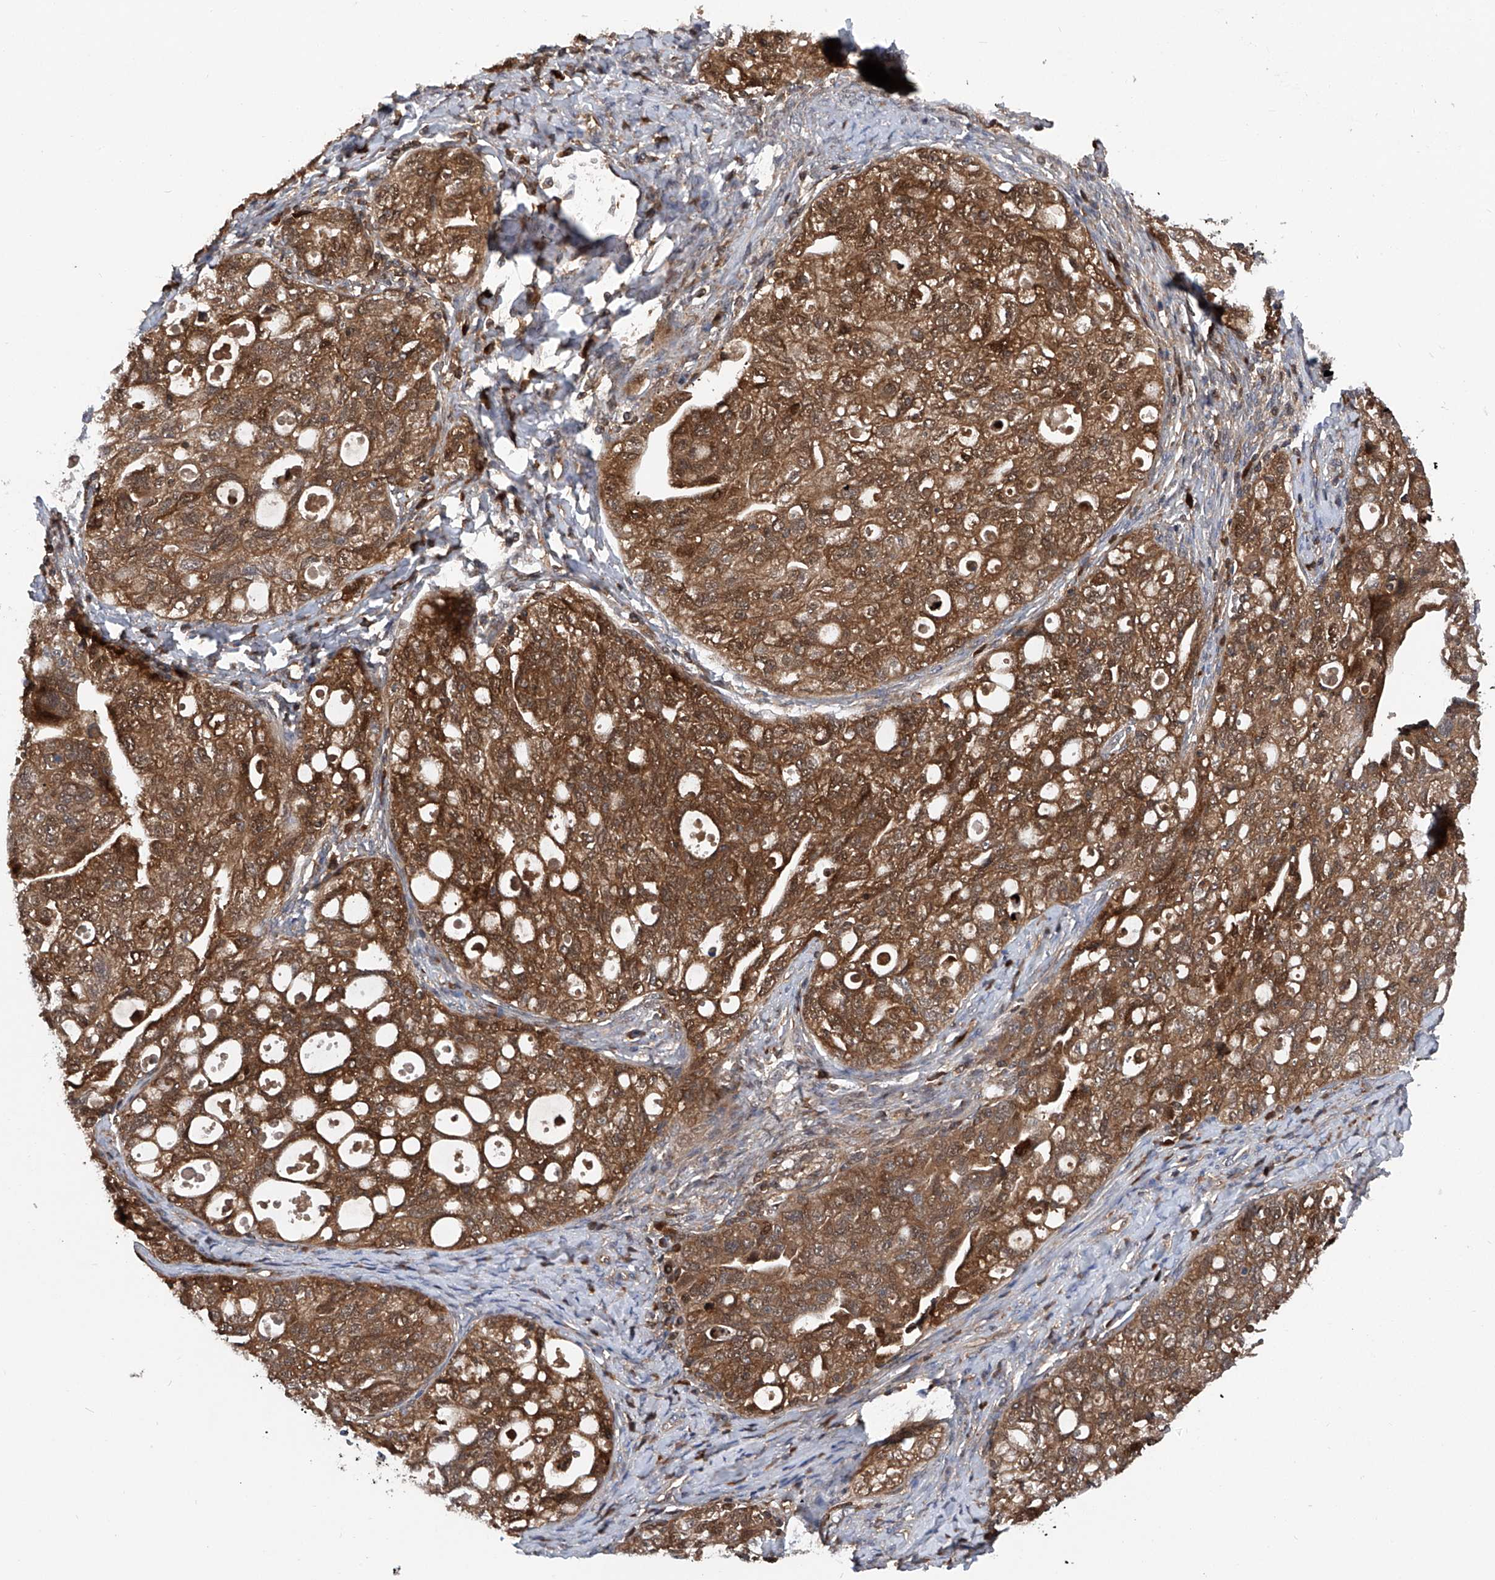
{"staining": {"intensity": "strong", "quantity": ">75%", "location": "cytoplasmic/membranous"}, "tissue": "ovarian cancer", "cell_type": "Tumor cells", "image_type": "cancer", "snomed": [{"axis": "morphology", "description": "Carcinoma, NOS"}, {"axis": "morphology", "description": "Cystadenocarcinoma, serous, NOS"}, {"axis": "topography", "description": "Ovary"}], "caption": "An image showing strong cytoplasmic/membranous expression in approximately >75% of tumor cells in ovarian cancer, as visualized by brown immunohistochemical staining.", "gene": "ASCC3", "patient": {"sex": "female", "age": 69}}